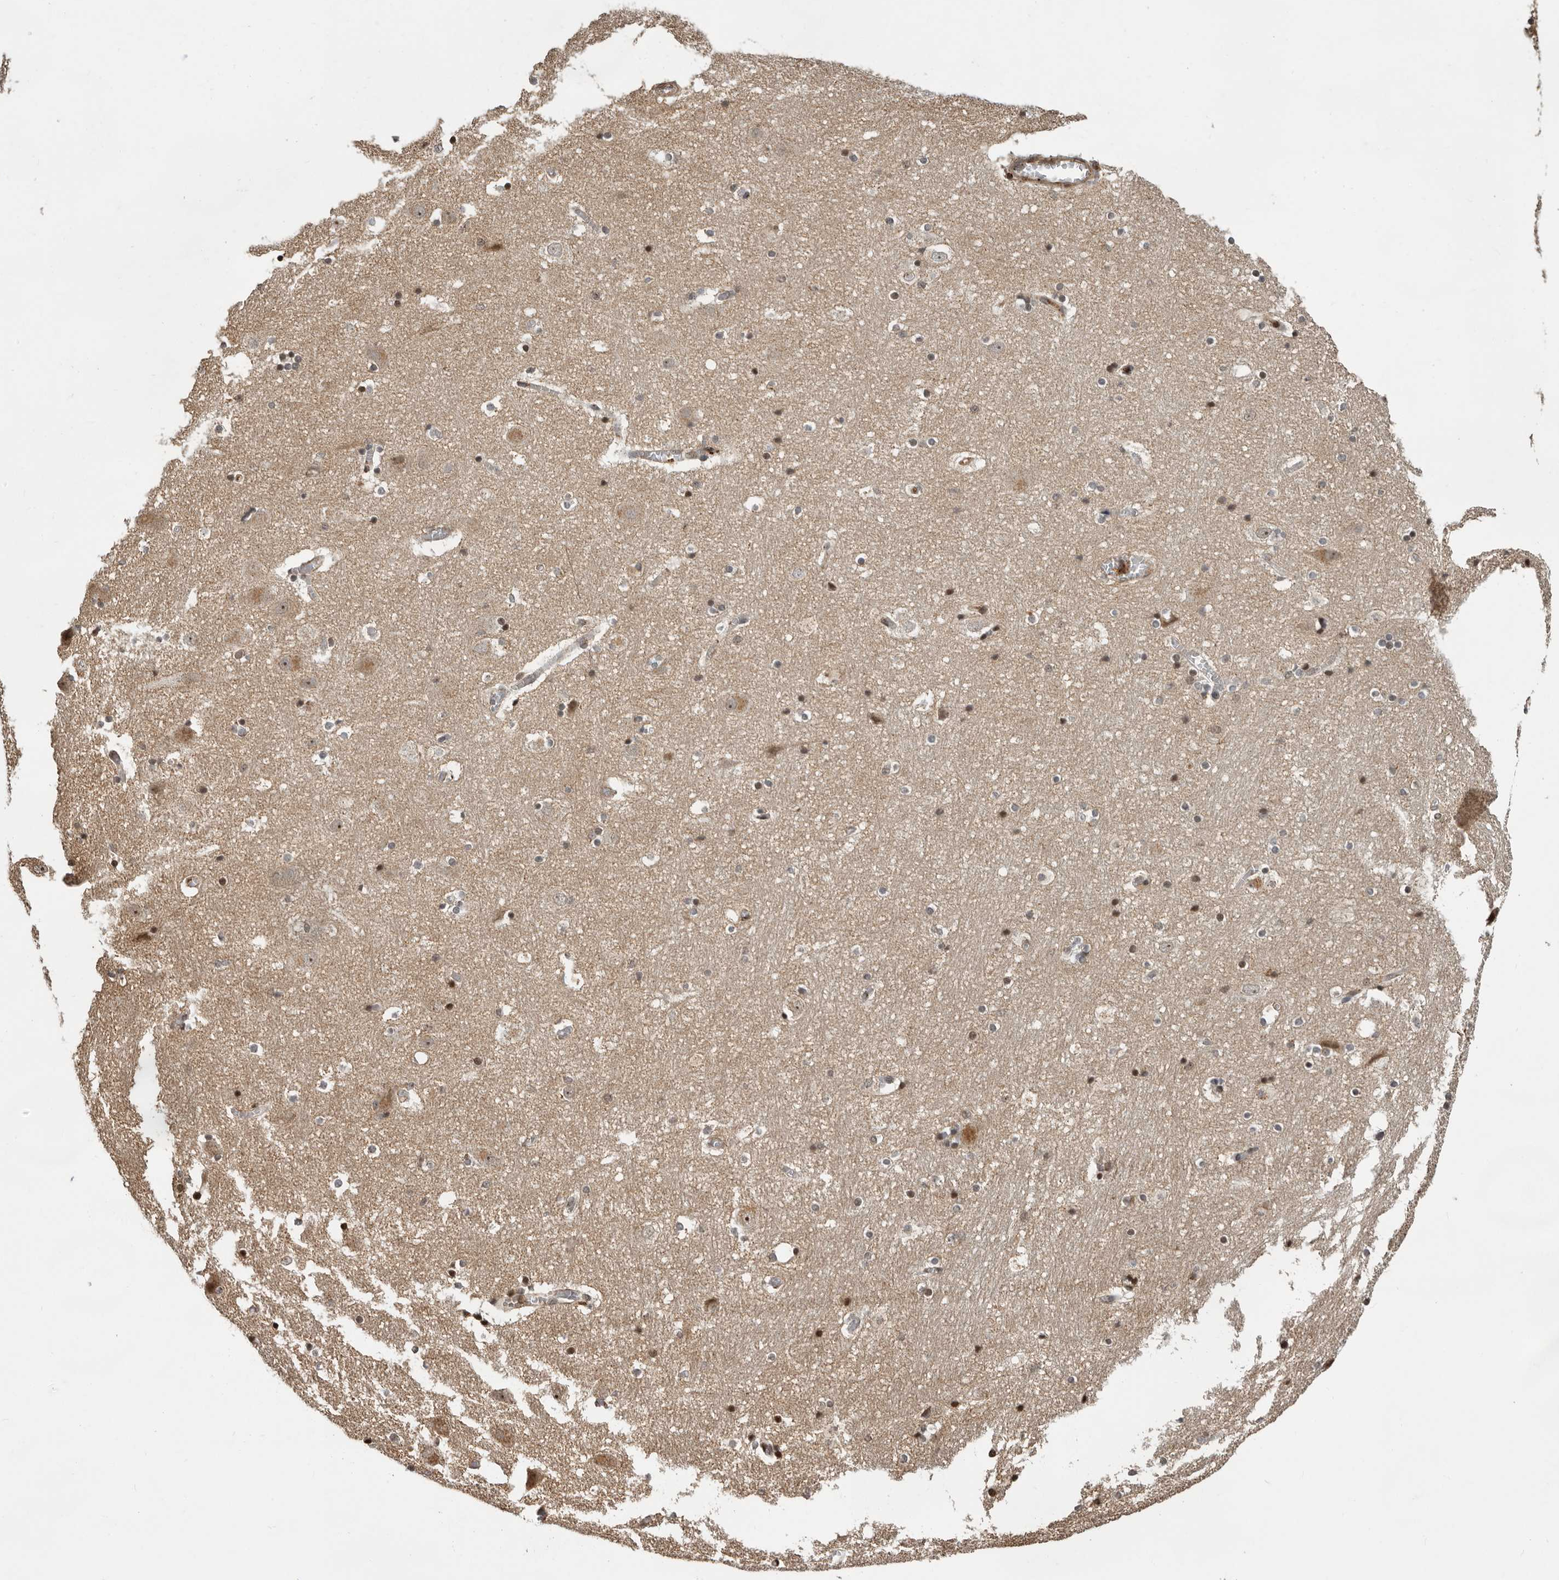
{"staining": {"intensity": "moderate", "quantity": "<25%", "location": "nuclear"}, "tissue": "hippocampus", "cell_type": "Glial cells", "image_type": "normal", "snomed": [{"axis": "morphology", "description": "Normal tissue, NOS"}, {"axis": "topography", "description": "Hippocampus"}], "caption": "A high-resolution photomicrograph shows immunohistochemistry (IHC) staining of unremarkable hippocampus, which reveals moderate nuclear expression in approximately <25% of glial cells.", "gene": "RNF157", "patient": {"sex": "male", "age": 45}}